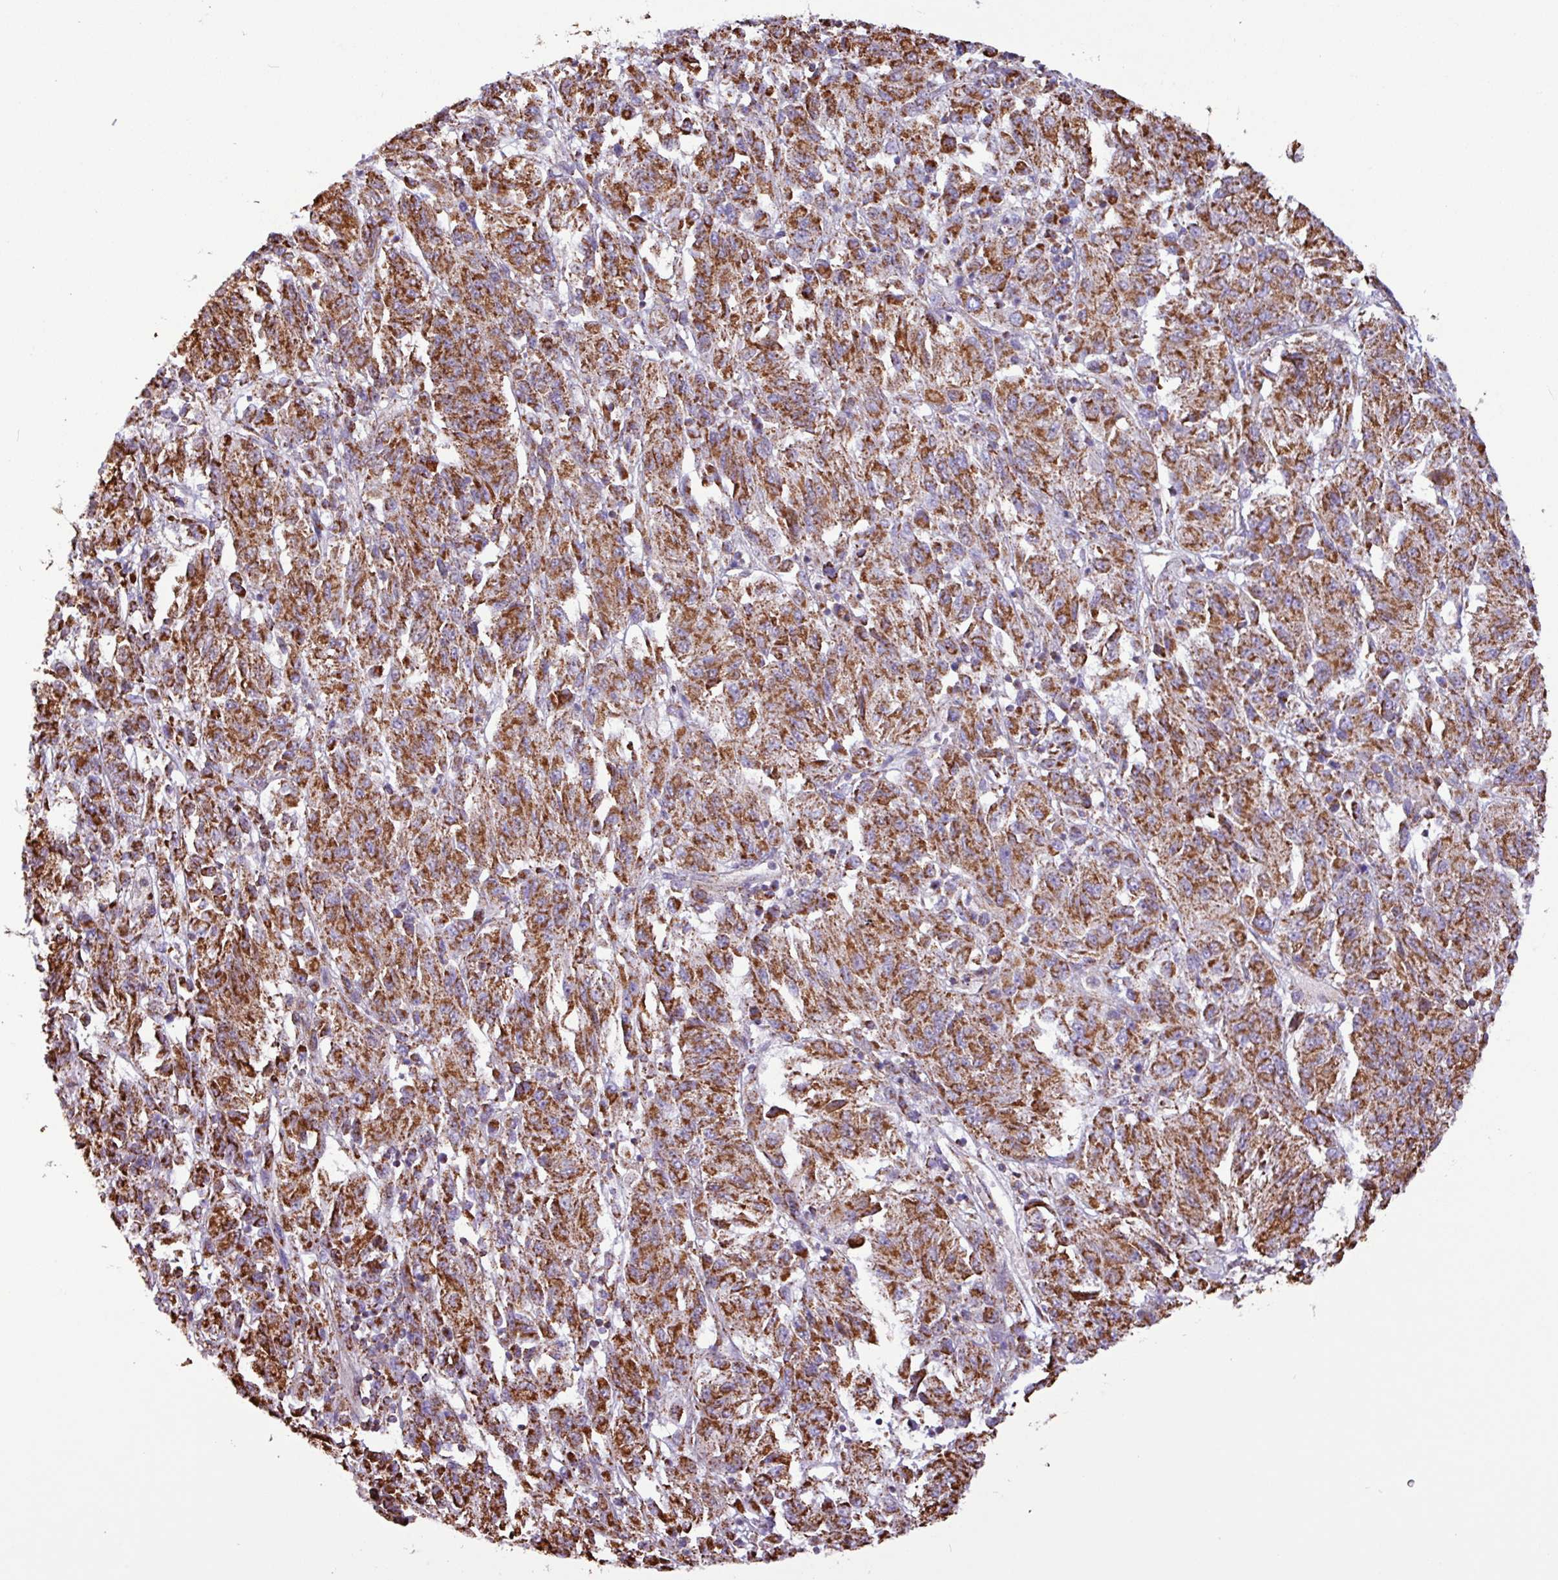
{"staining": {"intensity": "moderate", "quantity": ">75%", "location": "cytoplasmic/membranous"}, "tissue": "melanoma", "cell_type": "Tumor cells", "image_type": "cancer", "snomed": [{"axis": "morphology", "description": "Malignant melanoma, Metastatic site"}, {"axis": "topography", "description": "Lung"}], "caption": "IHC (DAB) staining of human melanoma shows moderate cytoplasmic/membranous protein staining in approximately >75% of tumor cells.", "gene": "RTL3", "patient": {"sex": "male", "age": 64}}